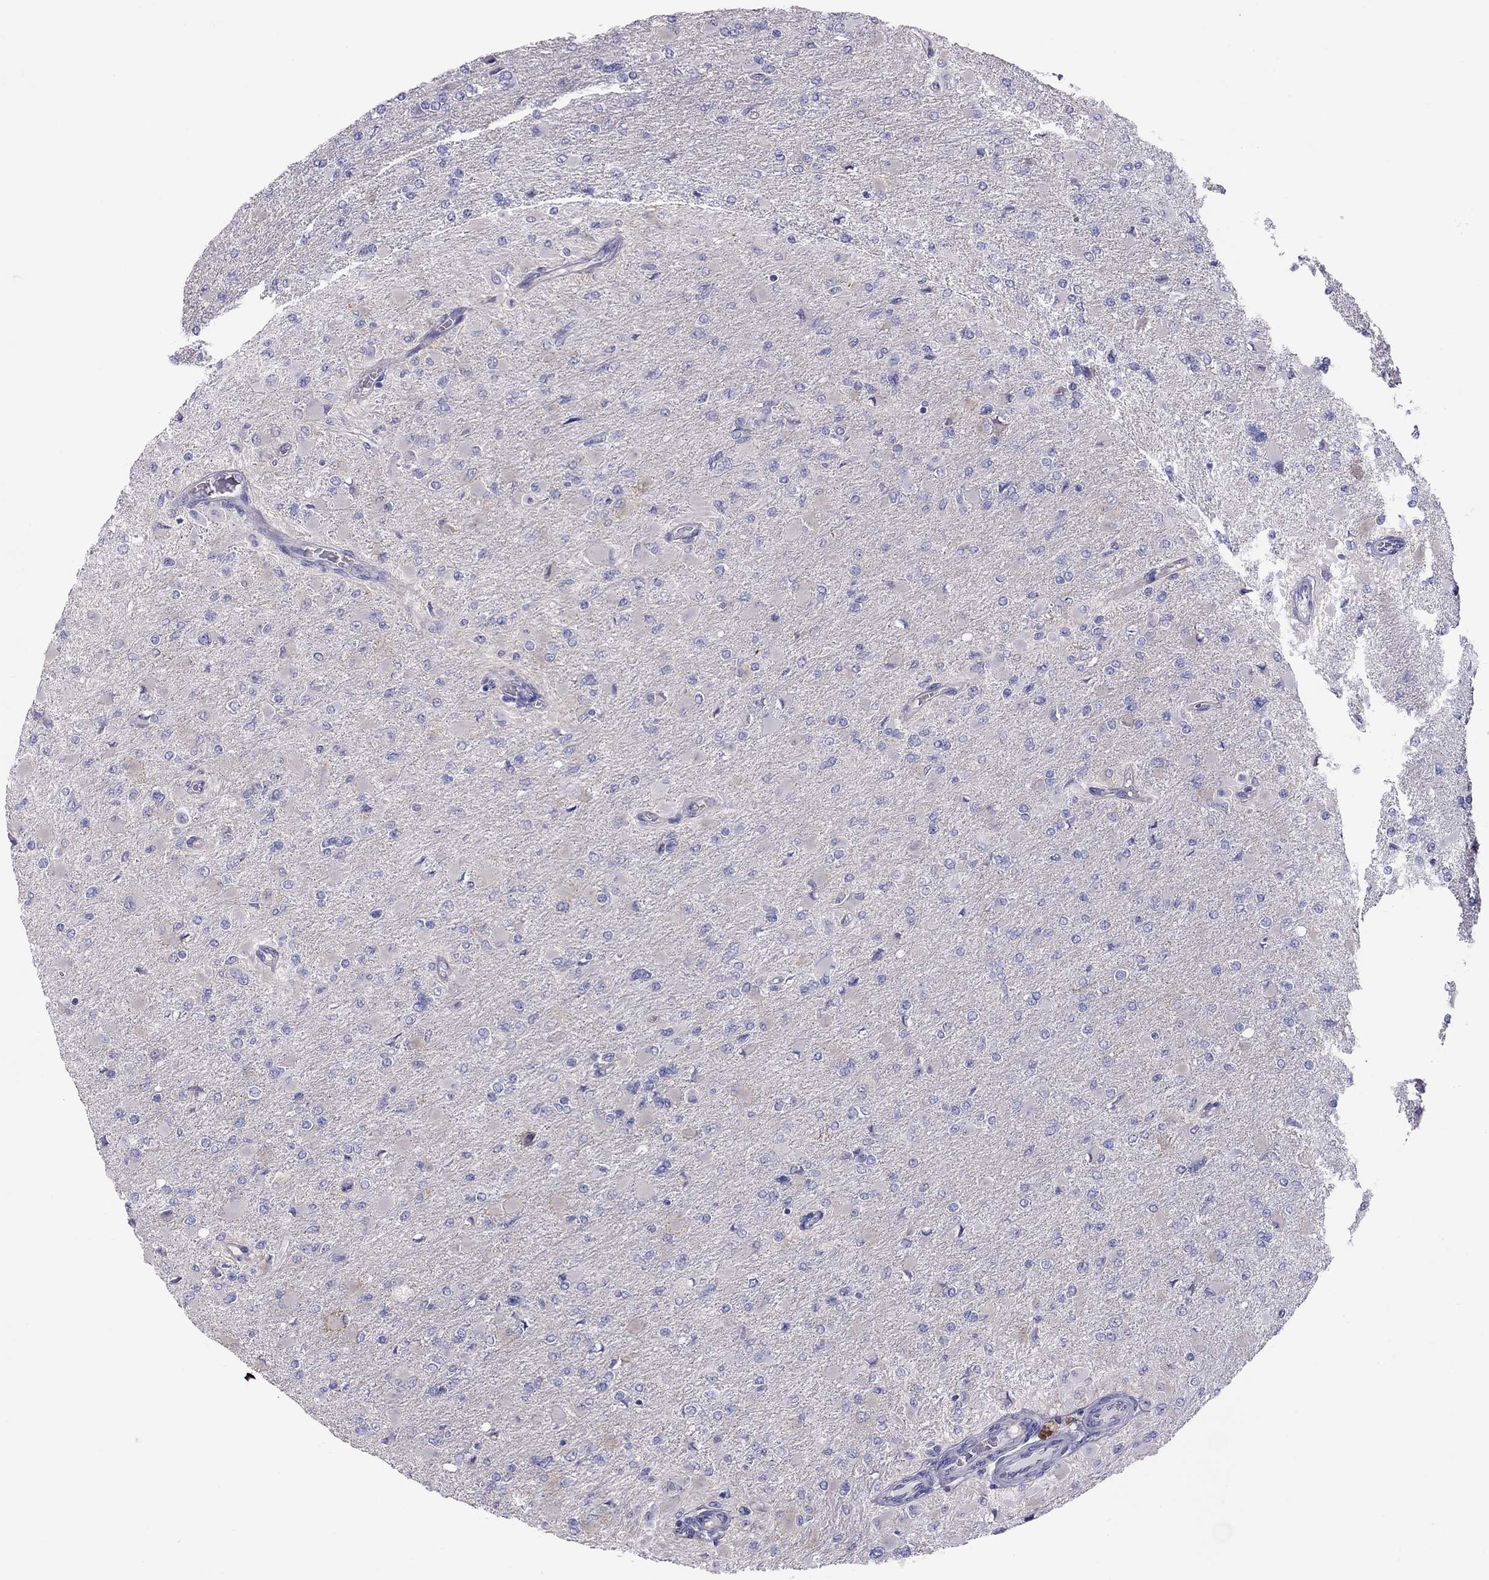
{"staining": {"intensity": "negative", "quantity": "none", "location": "none"}, "tissue": "glioma", "cell_type": "Tumor cells", "image_type": "cancer", "snomed": [{"axis": "morphology", "description": "Glioma, malignant, High grade"}, {"axis": "topography", "description": "Cerebral cortex"}], "caption": "This is a photomicrograph of immunohistochemistry staining of glioma, which shows no positivity in tumor cells.", "gene": "ALOX15B", "patient": {"sex": "female", "age": 36}}